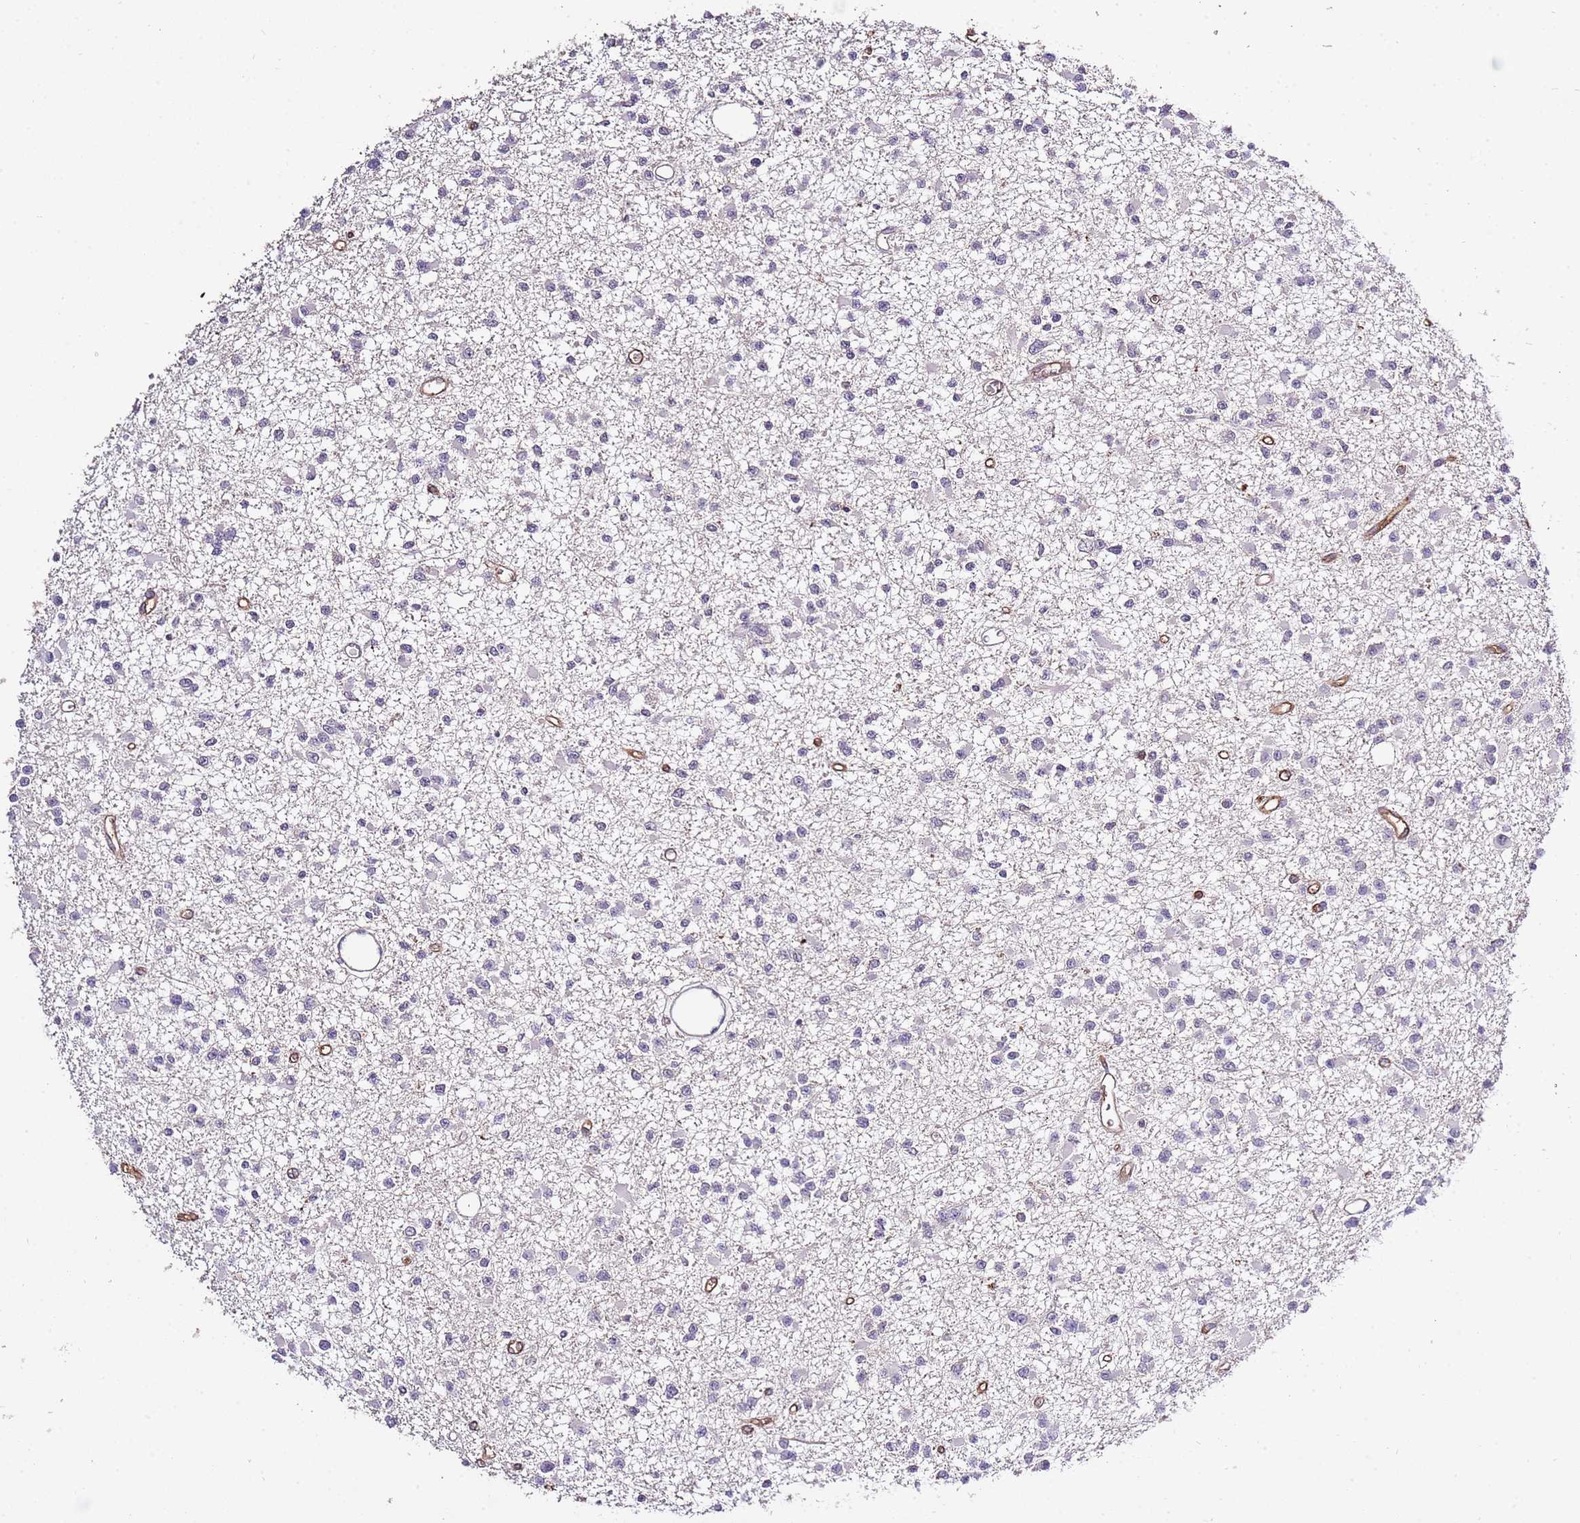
{"staining": {"intensity": "negative", "quantity": "none", "location": "none"}, "tissue": "glioma", "cell_type": "Tumor cells", "image_type": "cancer", "snomed": [{"axis": "morphology", "description": "Glioma, malignant, Low grade"}, {"axis": "topography", "description": "Brain"}], "caption": "Malignant glioma (low-grade) was stained to show a protein in brown. There is no significant staining in tumor cells.", "gene": "EFHD1", "patient": {"sex": "female", "age": 22}}